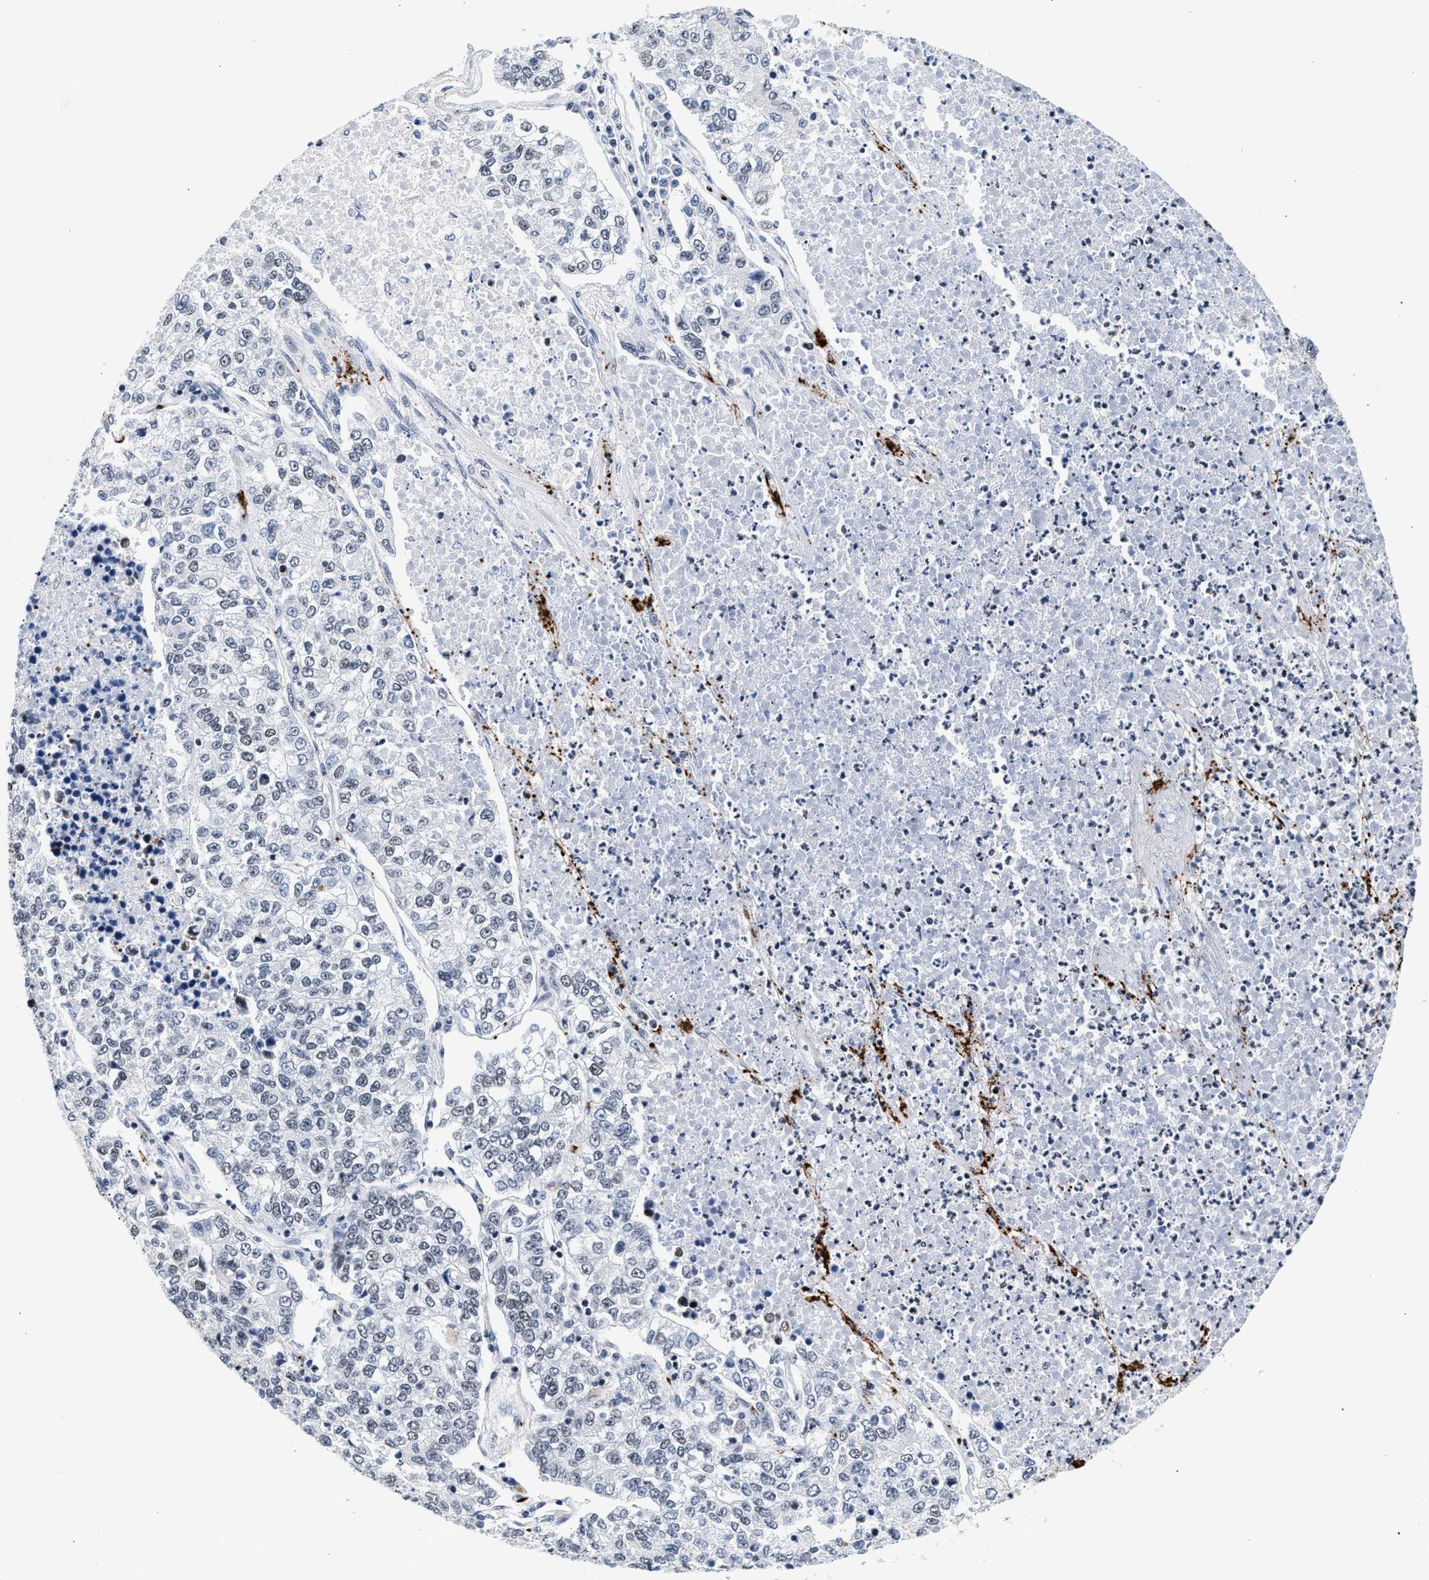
{"staining": {"intensity": "negative", "quantity": "none", "location": "none"}, "tissue": "lung cancer", "cell_type": "Tumor cells", "image_type": "cancer", "snomed": [{"axis": "morphology", "description": "Adenocarcinoma, NOS"}, {"axis": "topography", "description": "Lung"}], "caption": "Photomicrograph shows no significant protein positivity in tumor cells of lung cancer (adenocarcinoma). (IHC, brightfield microscopy, high magnification).", "gene": "RAD21", "patient": {"sex": "male", "age": 49}}